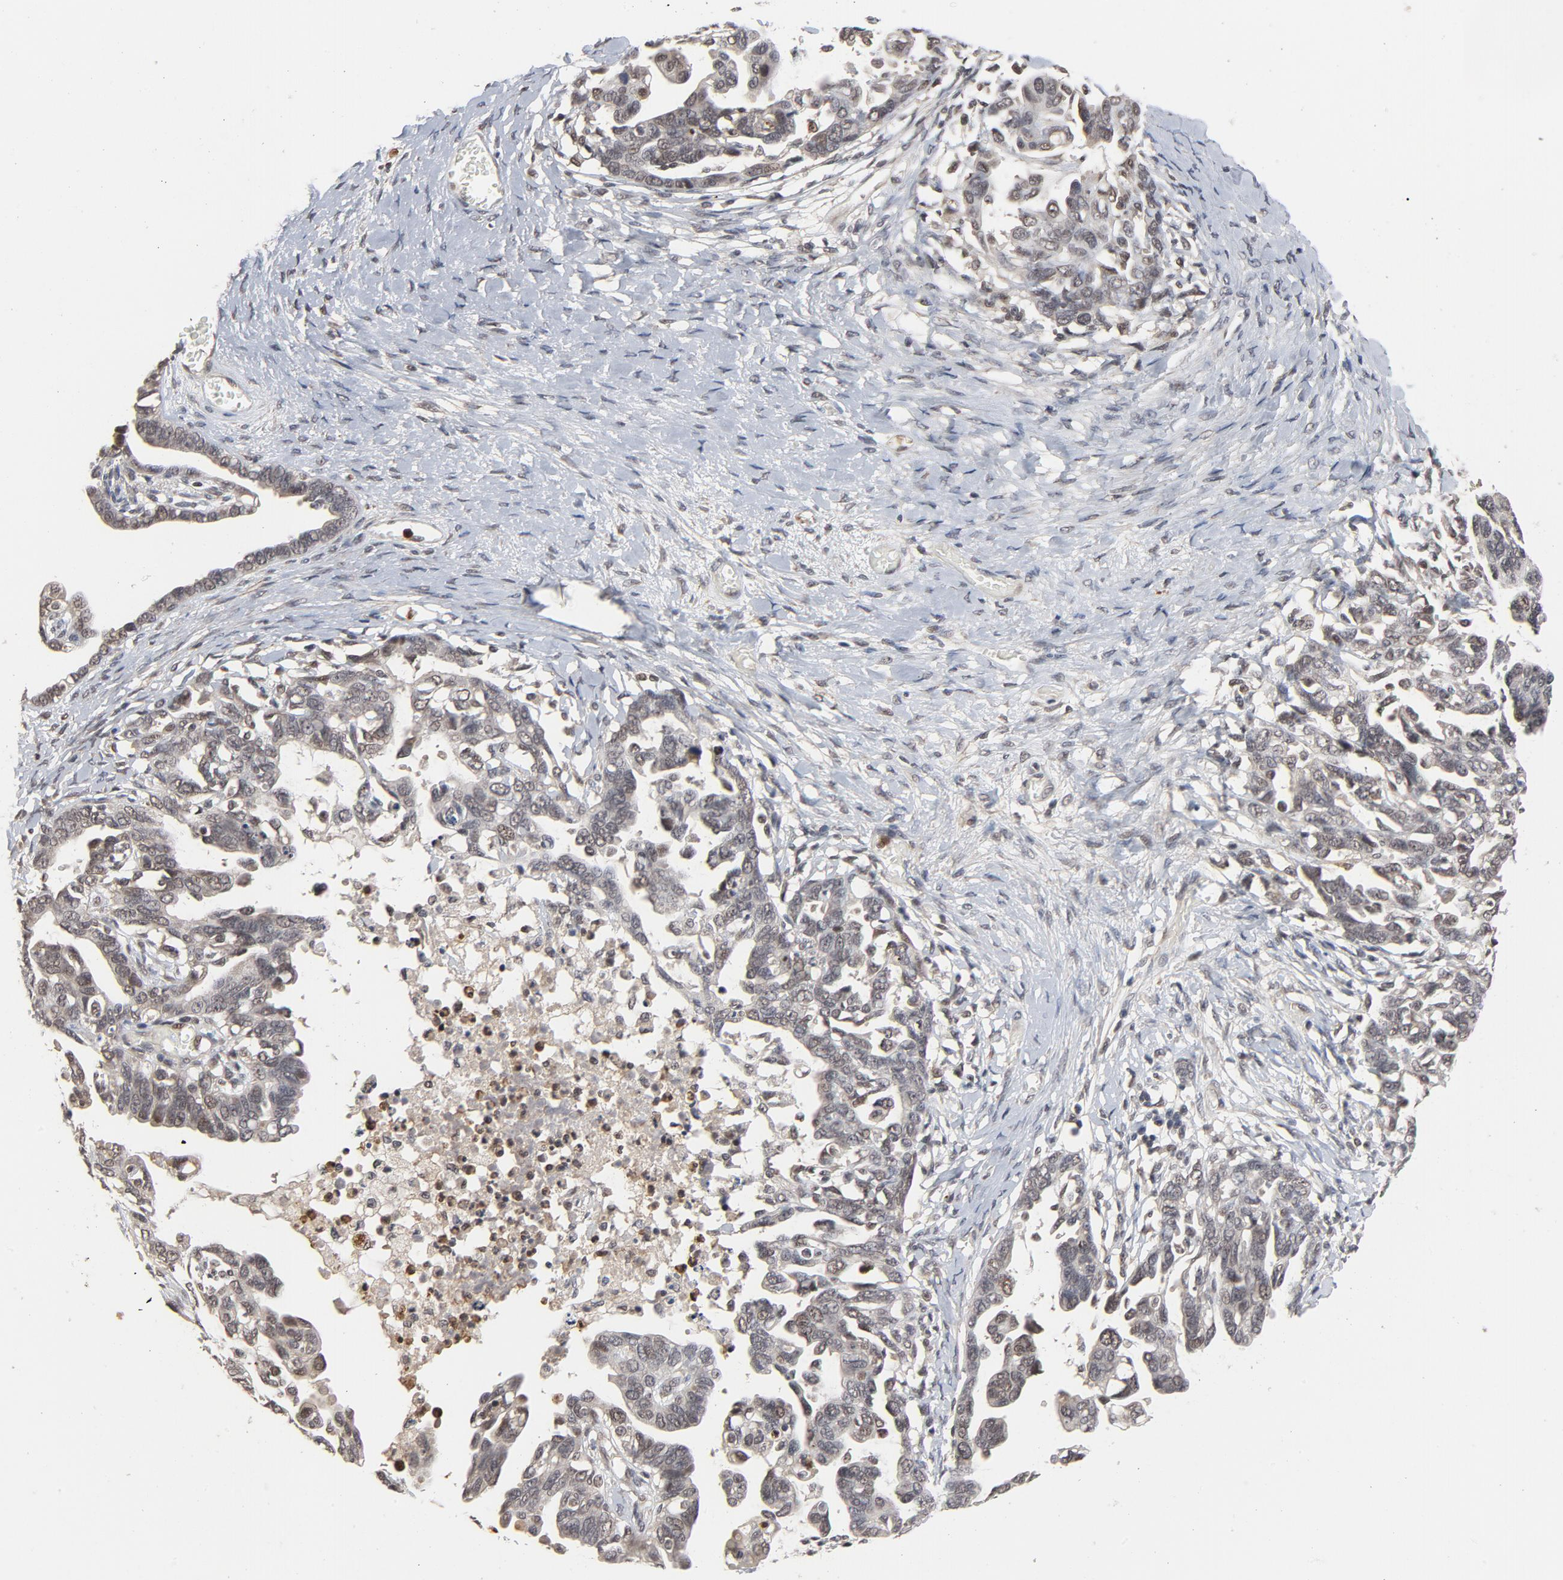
{"staining": {"intensity": "negative", "quantity": "none", "location": "none"}, "tissue": "ovarian cancer", "cell_type": "Tumor cells", "image_type": "cancer", "snomed": [{"axis": "morphology", "description": "Cystadenocarcinoma, serous, NOS"}, {"axis": "topography", "description": "Ovary"}], "caption": "An immunohistochemistry histopathology image of serous cystadenocarcinoma (ovarian) is shown. There is no staining in tumor cells of serous cystadenocarcinoma (ovarian). The staining is performed using DAB brown chromogen with nuclei counter-stained in using hematoxylin.", "gene": "RTL5", "patient": {"sex": "female", "age": 69}}